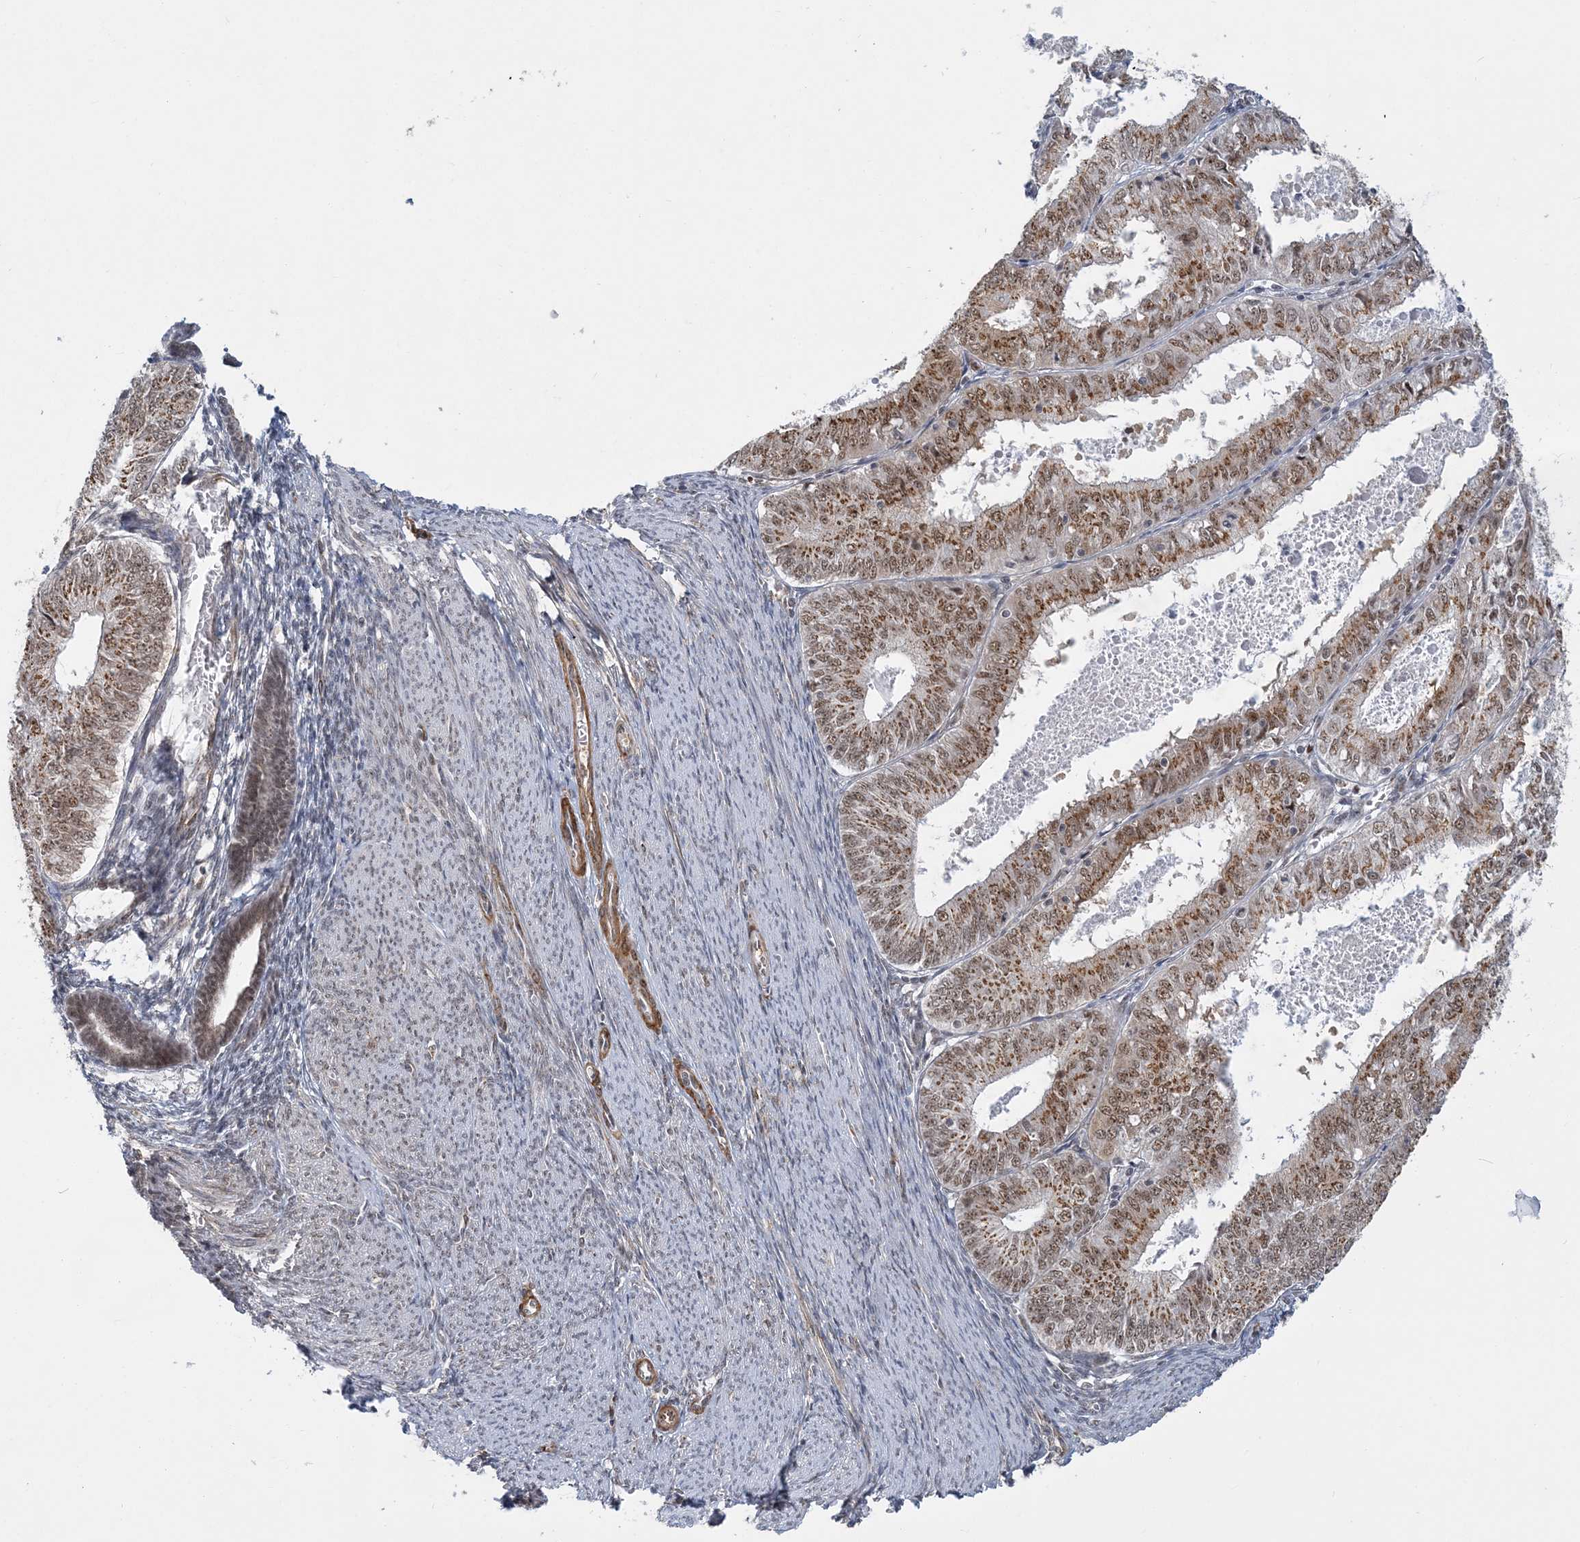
{"staining": {"intensity": "moderate", "quantity": ">75%", "location": "cytoplasmic/membranous,nuclear"}, "tissue": "endometrial cancer", "cell_type": "Tumor cells", "image_type": "cancer", "snomed": [{"axis": "morphology", "description": "Adenocarcinoma, NOS"}, {"axis": "topography", "description": "Endometrium"}], "caption": "Immunohistochemical staining of human endometrial cancer demonstrates moderate cytoplasmic/membranous and nuclear protein positivity in approximately >75% of tumor cells. Nuclei are stained in blue.", "gene": "PLRG1", "patient": {"sex": "female", "age": 57}}